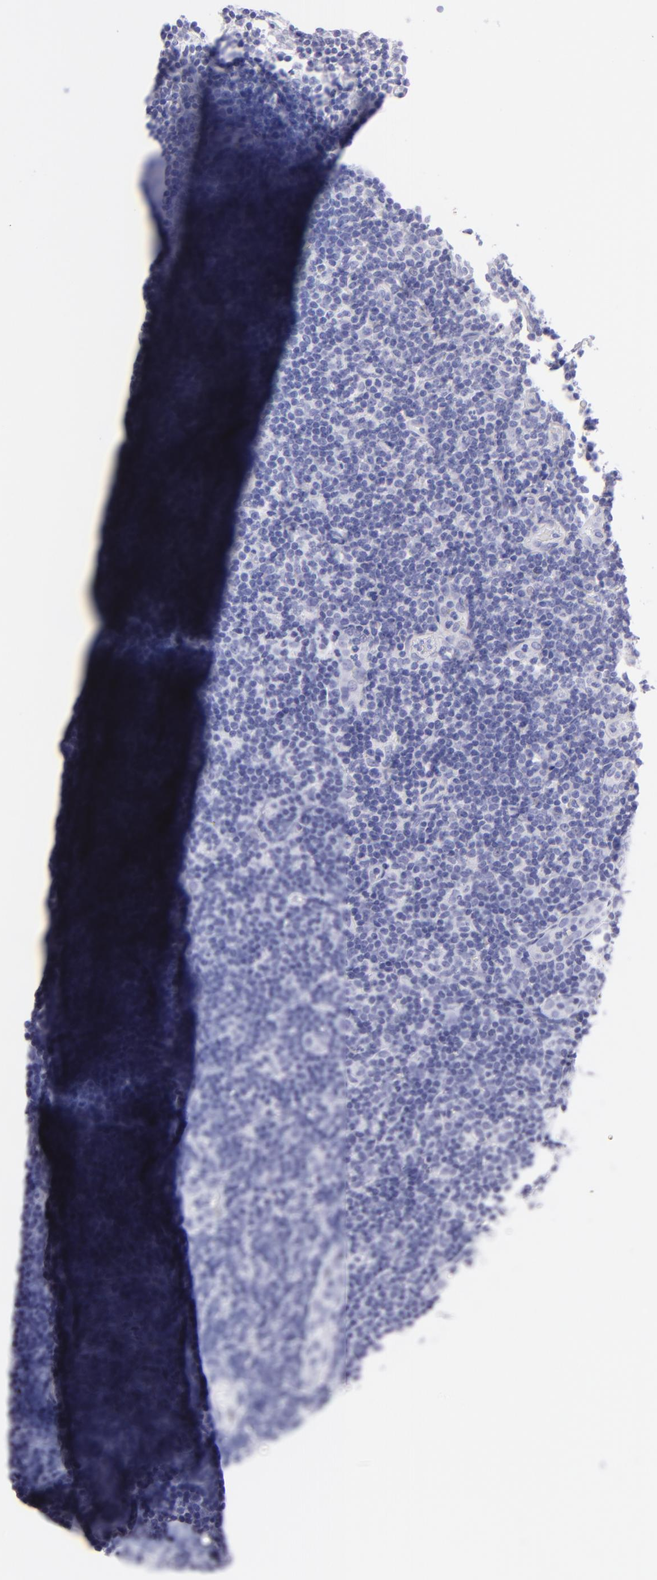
{"staining": {"intensity": "negative", "quantity": "none", "location": "none"}, "tissue": "tonsil", "cell_type": "Germinal center cells", "image_type": "normal", "snomed": [{"axis": "morphology", "description": "Normal tissue, NOS"}, {"axis": "topography", "description": "Tonsil"}], "caption": "Tonsil was stained to show a protein in brown. There is no significant staining in germinal center cells. (DAB (3,3'-diaminobenzidine) immunohistochemistry, high magnification).", "gene": "SLC1A3", "patient": {"sex": "female", "age": 40}}